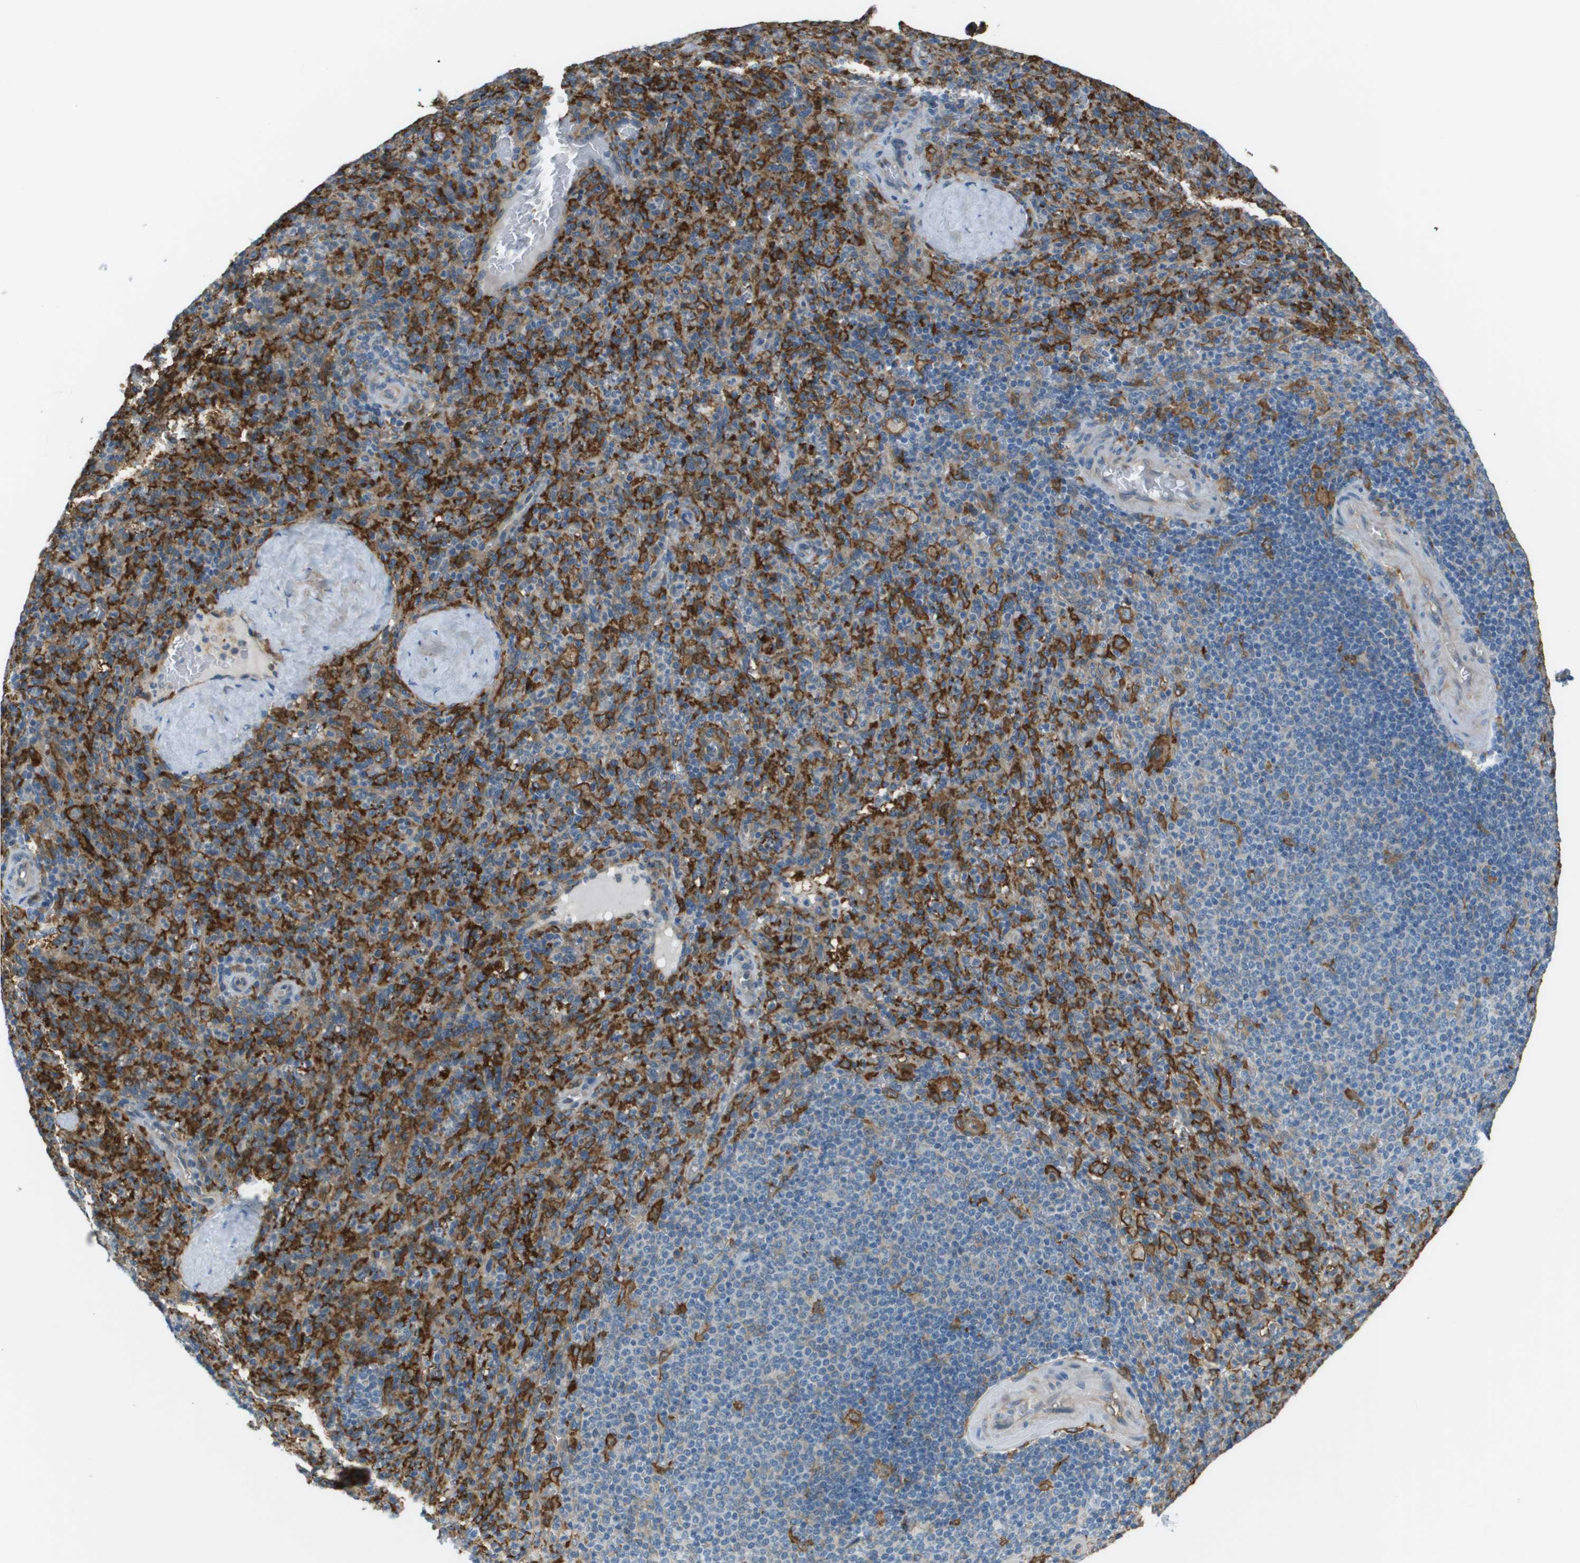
{"staining": {"intensity": "moderate", "quantity": "25%-75%", "location": "cytoplasmic/membranous"}, "tissue": "spleen", "cell_type": "Cells in red pulp", "image_type": "normal", "snomed": [{"axis": "morphology", "description": "Normal tissue, NOS"}, {"axis": "topography", "description": "Spleen"}], "caption": "Cells in red pulp display medium levels of moderate cytoplasmic/membranous staining in about 25%-75% of cells in benign human spleen. (Stains: DAB (3,3'-diaminobenzidine) in brown, nuclei in blue, Microscopy: brightfield microscopy at high magnification).", "gene": "CORO1B", "patient": {"sex": "male", "age": 36}}